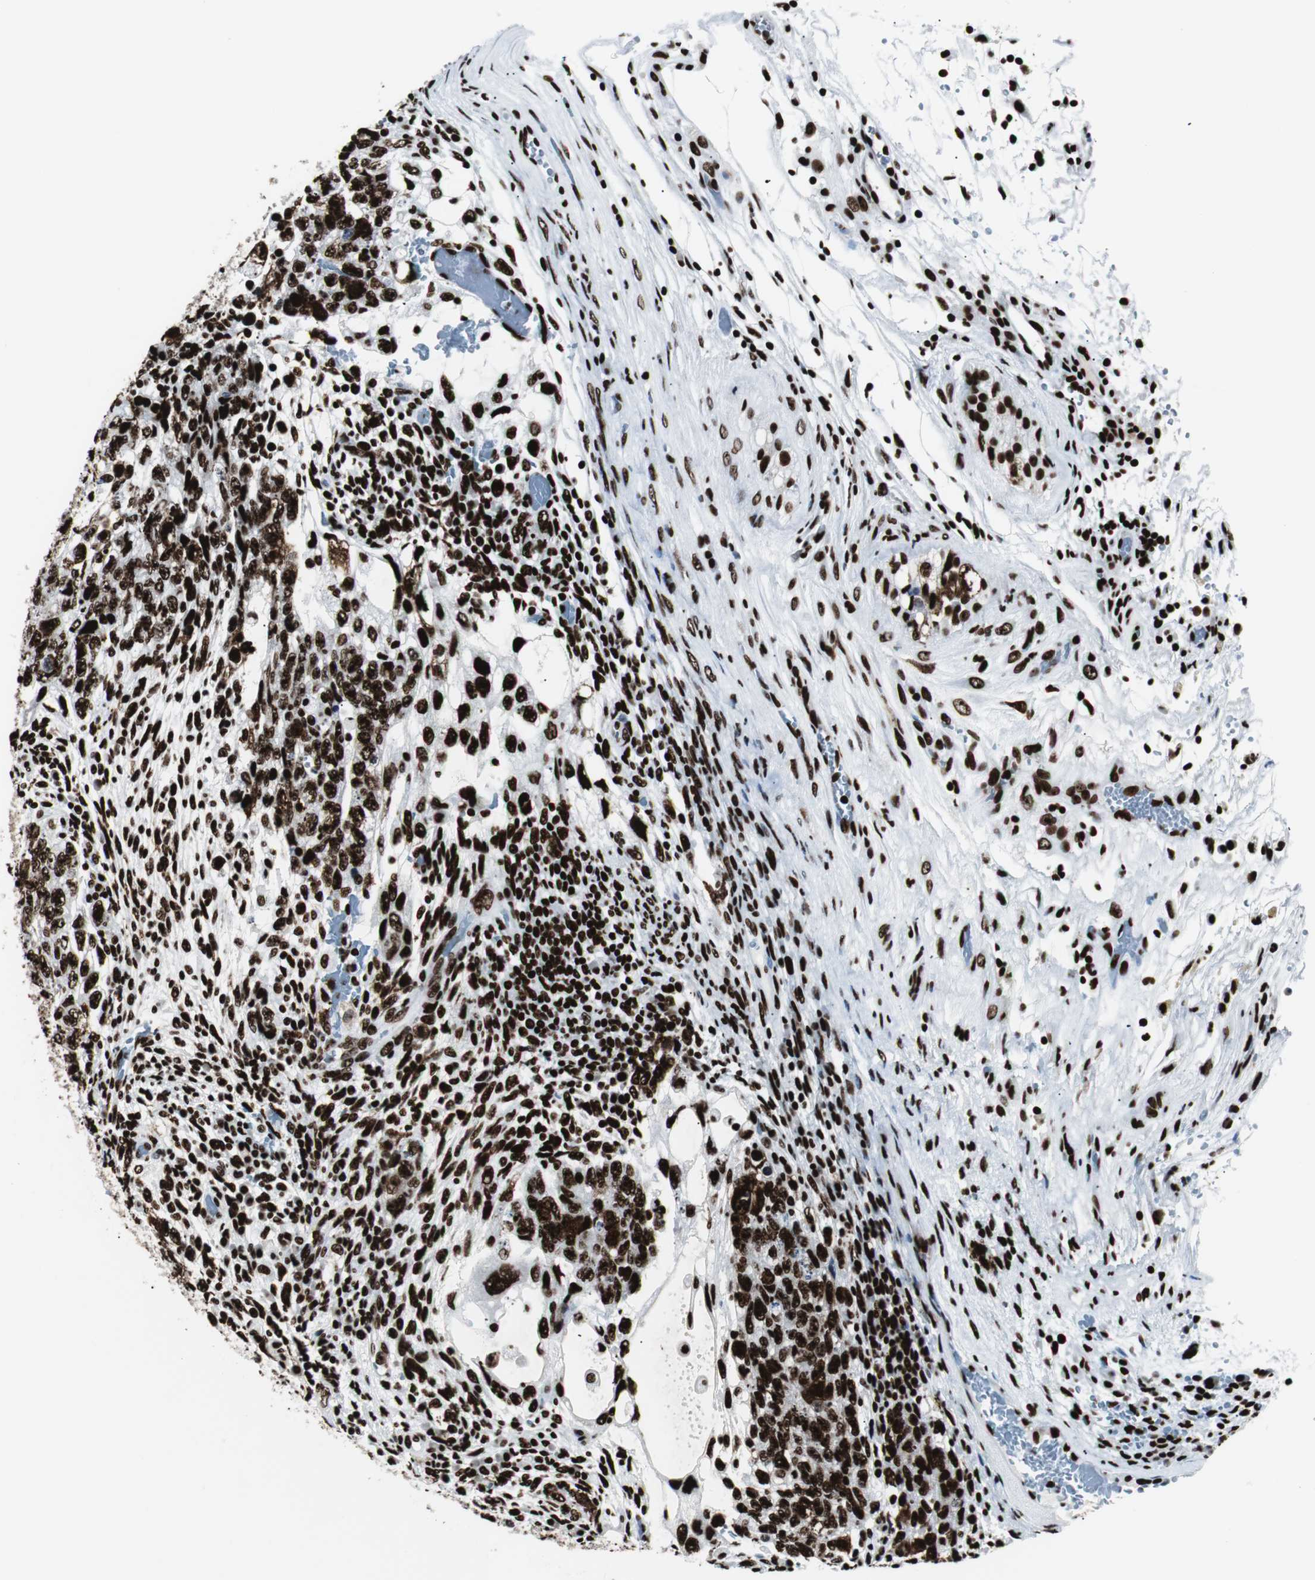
{"staining": {"intensity": "strong", "quantity": ">75%", "location": "nuclear"}, "tissue": "testis cancer", "cell_type": "Tumor cells", "image_type": "cancer", "snomed": [{"axis": "morphology", "description": "Normal tissue, NOS"}, {"axis": "morphology", "description": "Carcinoma, Embryonal, NOS"}, {"axis": "topography", "description": "Testis"}], "caption": "Protein staining of testis cancer (embryonal carcinoma) tissue shows strong nuclear expression in about >75% of tumor cells.", "gene": "NCL", "patient": {"sex": "male", "age": 36}}